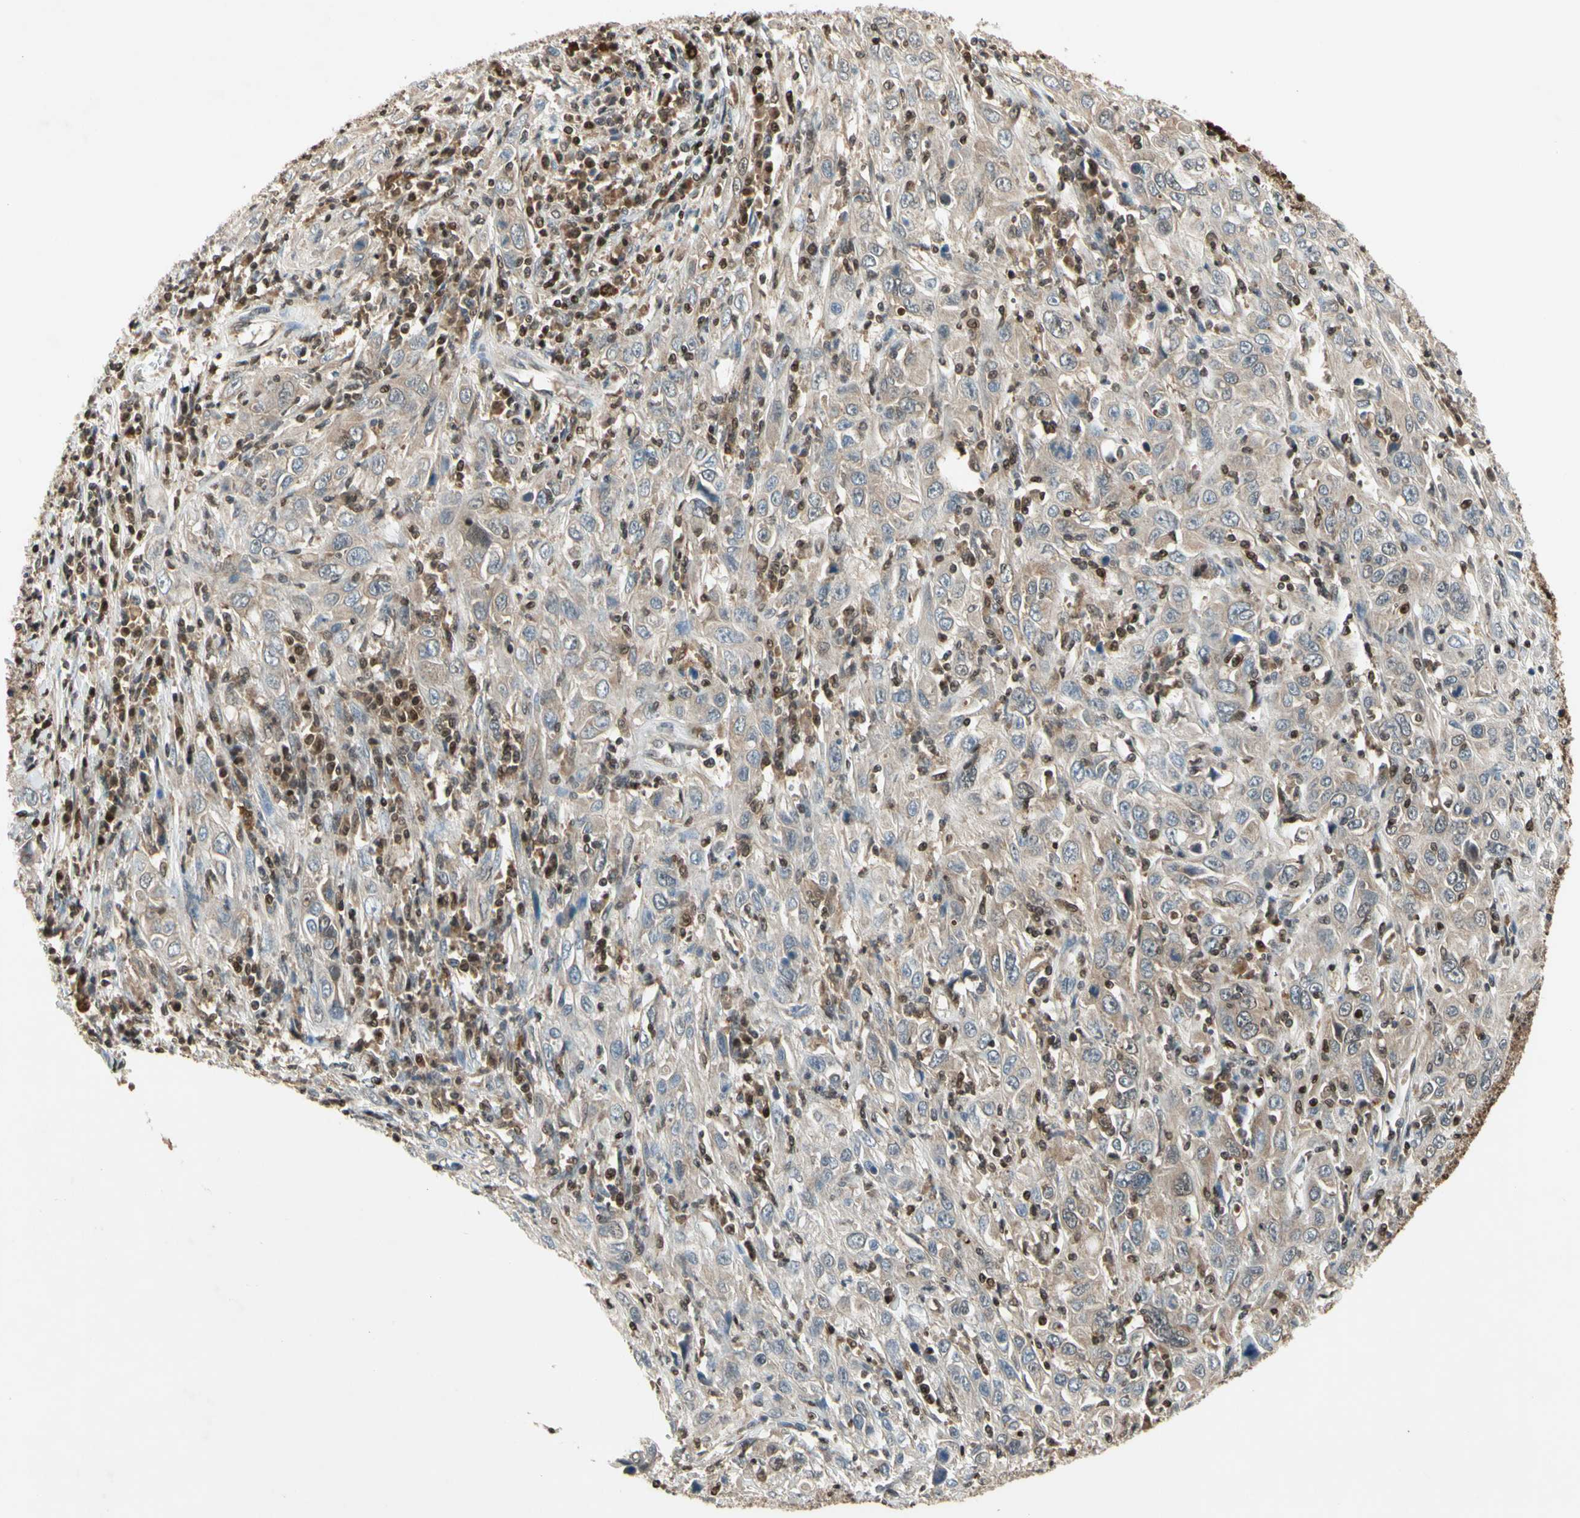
{"staining": {"intensity": "weak", "quantity": ">75%", "location": "cytoplasmic/membranous"}, "tissue": "cervical cancer", "cell_type": "Tumor cells", "image_type": "cancer", "snomed": [{"axis": "morphology", "description": "Squamous cell carcinoma, NOS"}, {"axis": "topography", "description": "Cervix"}], "caption": "Immunohistochemical staining of human cervical cancer (squamous cell carcinoma) demonstrates low levels of weak cytoplasmic/membranous protein expression in approximately >75% of tumor cells.", "gene": "GSR", "patient": {"sex": "female", "age": 46}}